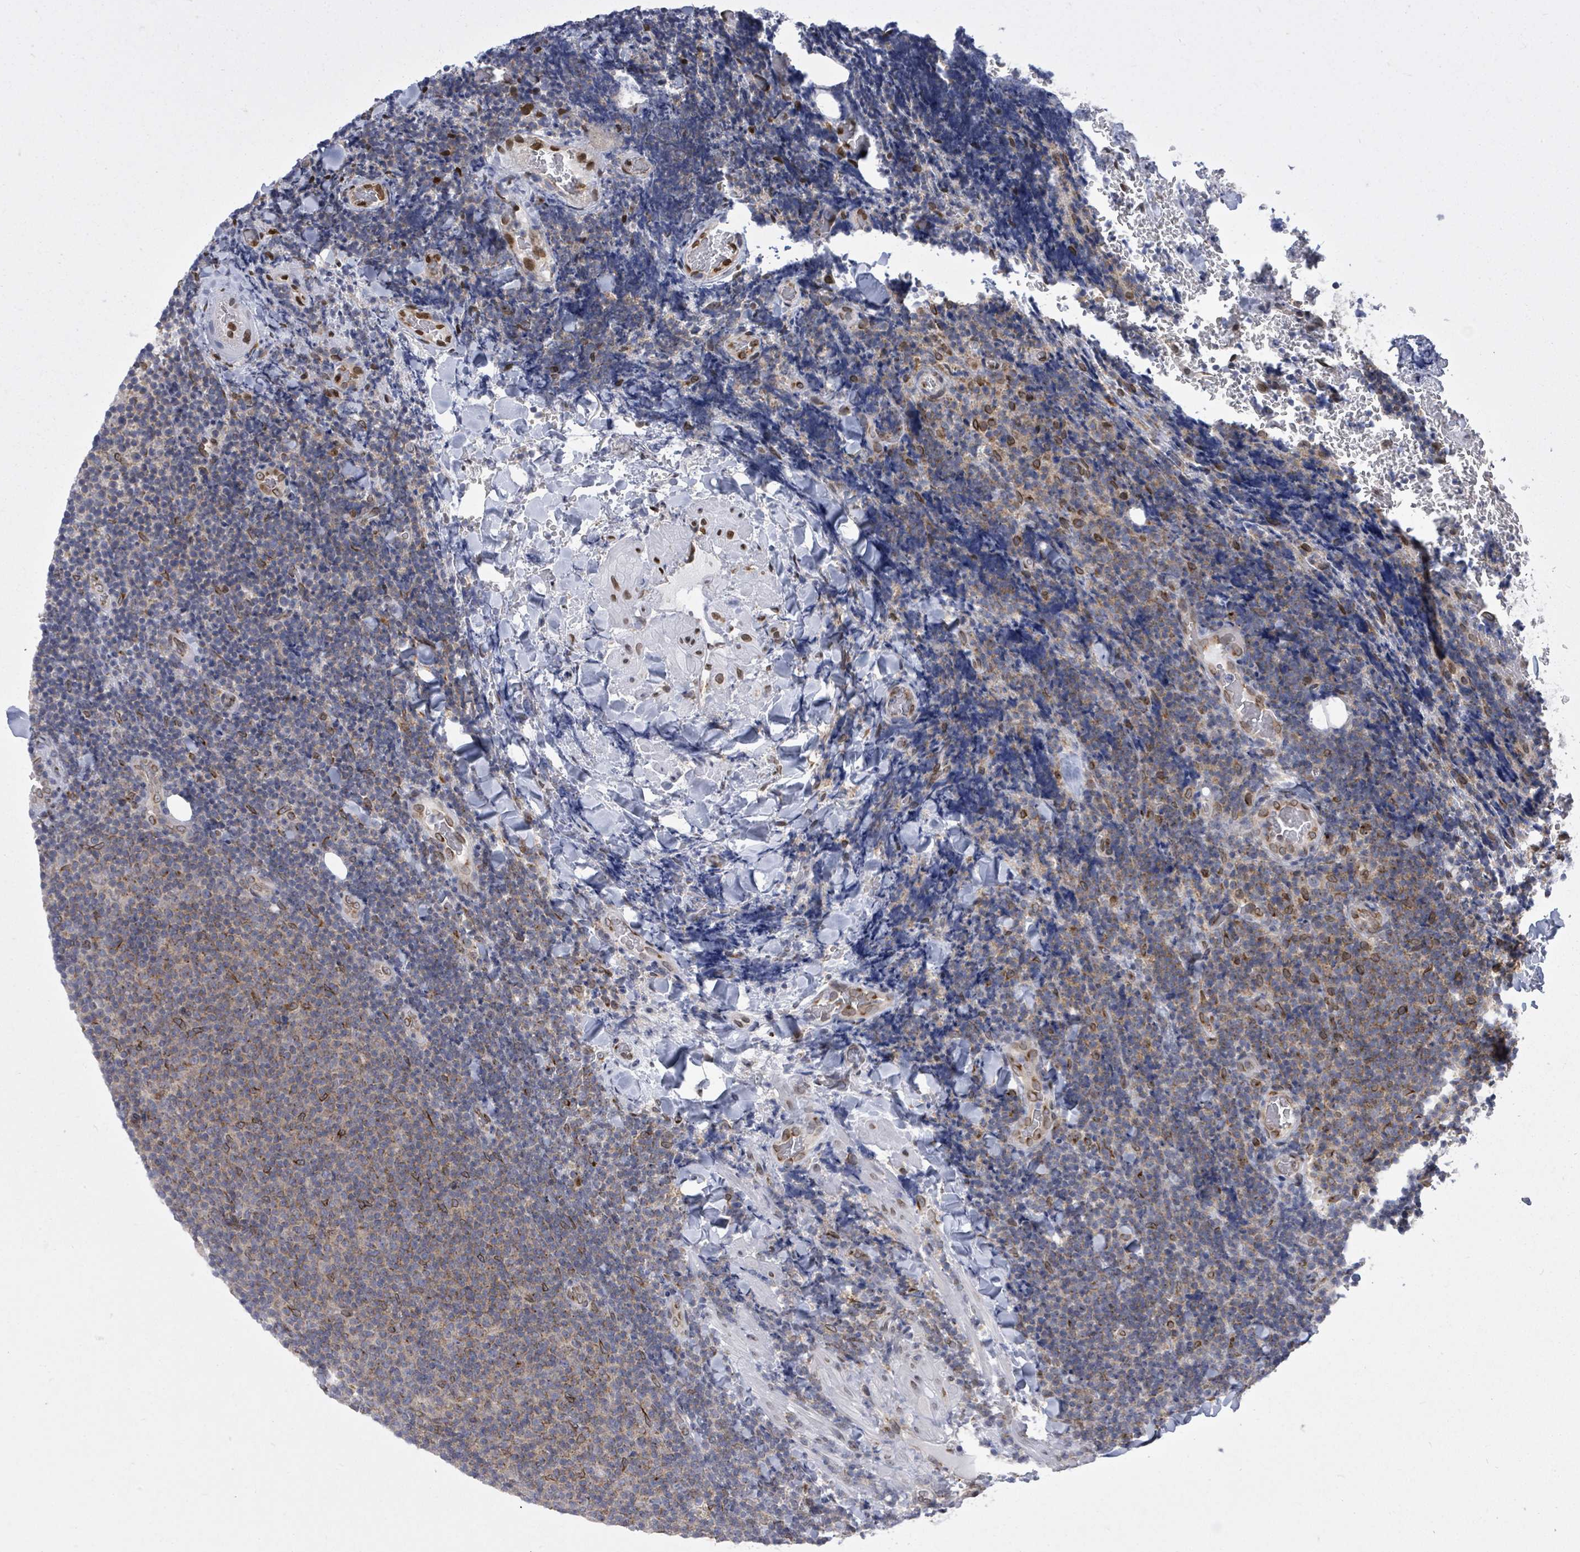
{"staining": {"intensity": "negative", "quantity": "none", "location": "none"}, "tissue": "lymphoma", "cell_type": "Tumor cells", "image_type": "cancer", "snomed": [{"axis": "morphology", "description": "Malignant lymphoma, non-Hodgkin's type, Low grade"}, {"axis": "topography", "description": "Lymph node"}], "caption": "This is an immunohistochemistry image of human low-grade malignant lymphoma, non-Hodgkin's type. There is no staining in tumor cells.", "gene": "ARFGAP1", "patient": {"sex": "male", "age": 66}}